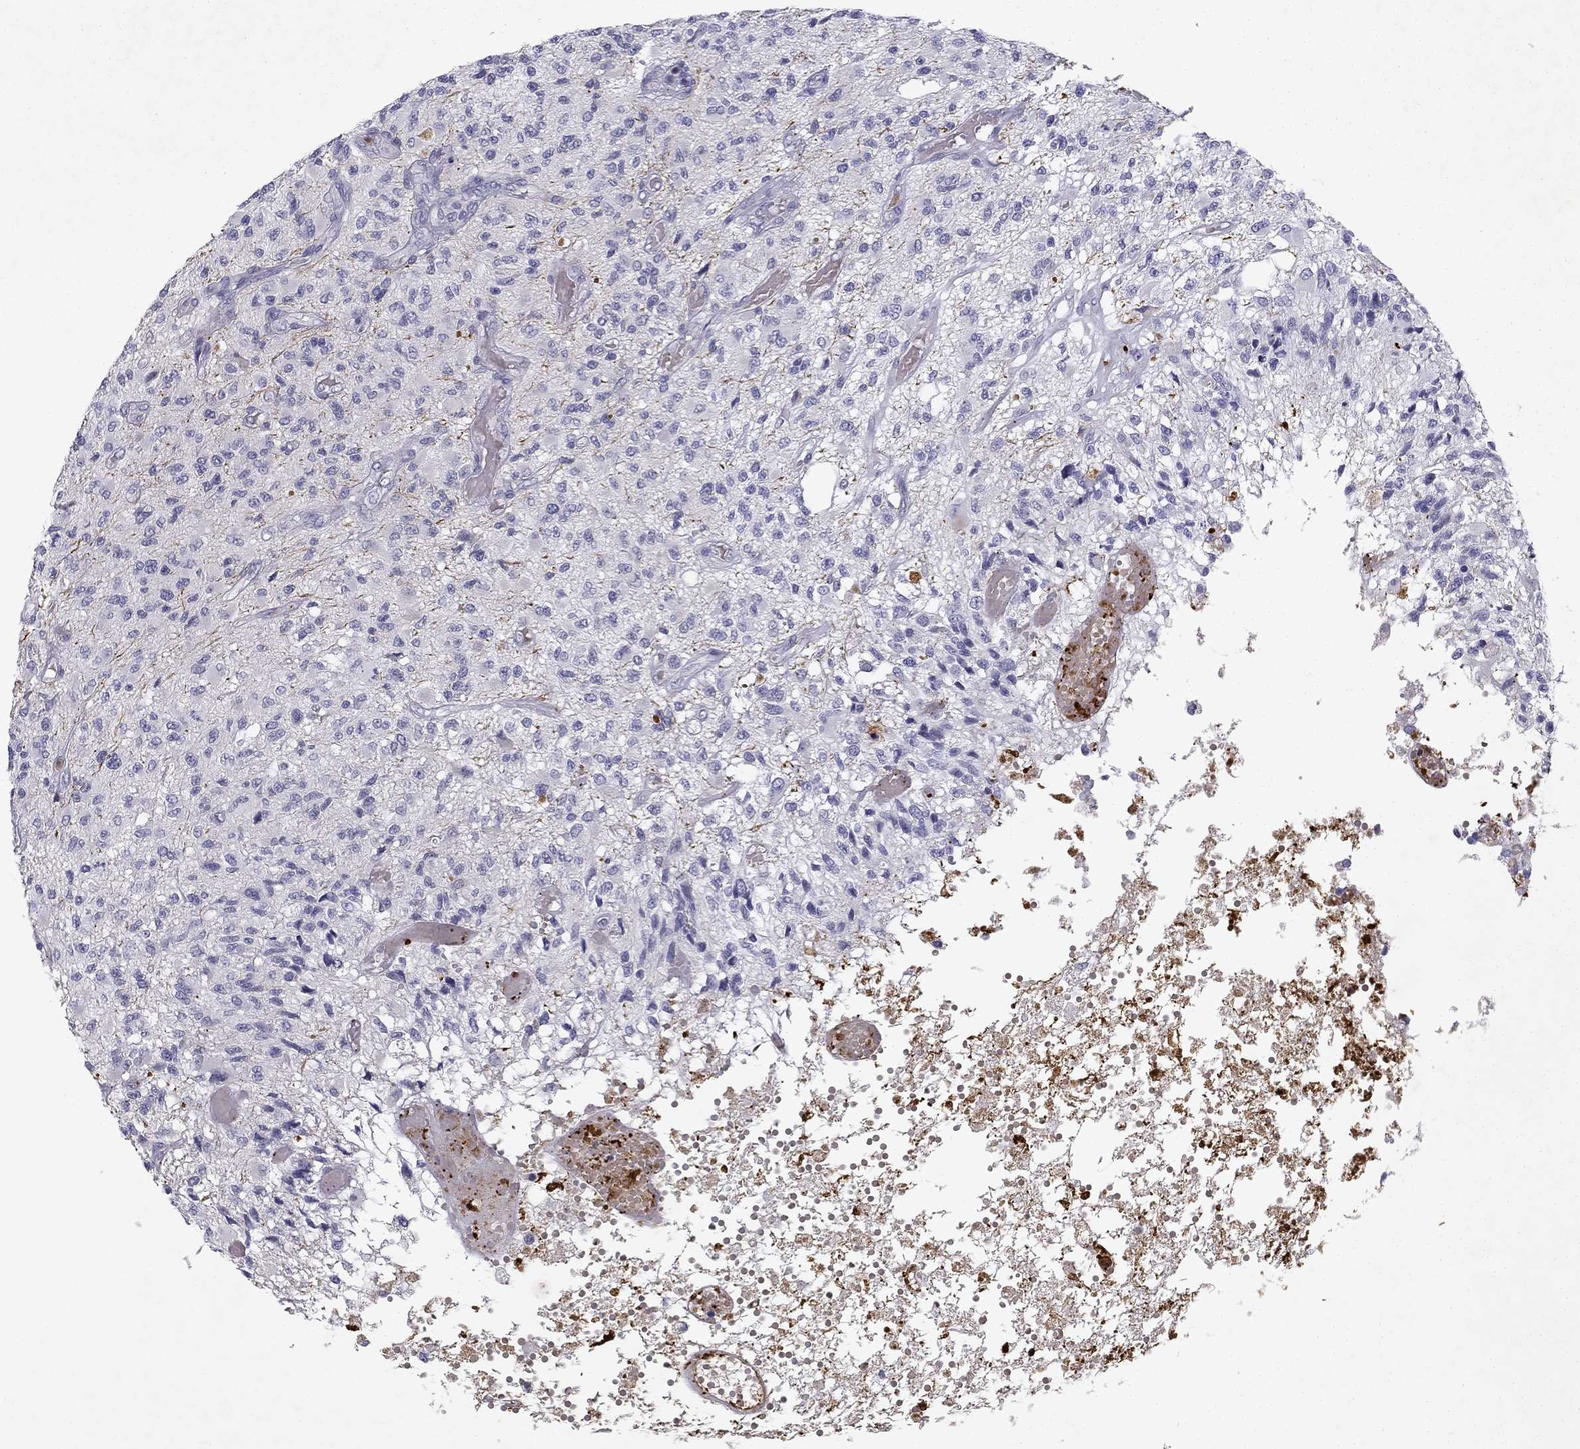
{"staining": {"intensity": "negative", "quantity": "none", "location": "none"}, "tissue": "glioma", "cell_type": "Tumor cells", "image_type": "cancer", "snomed": [{"axis": "morphology", "description": "Glioma, malignant, High grade"}, {"axis": "topography", "description": "Brain"}], "caption": "Immunohistochemistry of human high-grade glioma (malignant) reveals no expression in tumor cells. (Brightfield microscopy of DAB immunohistochemistry at high magnification).", "gene": "SLC6A4", "patient": {"sex": "female", "age": 63}}